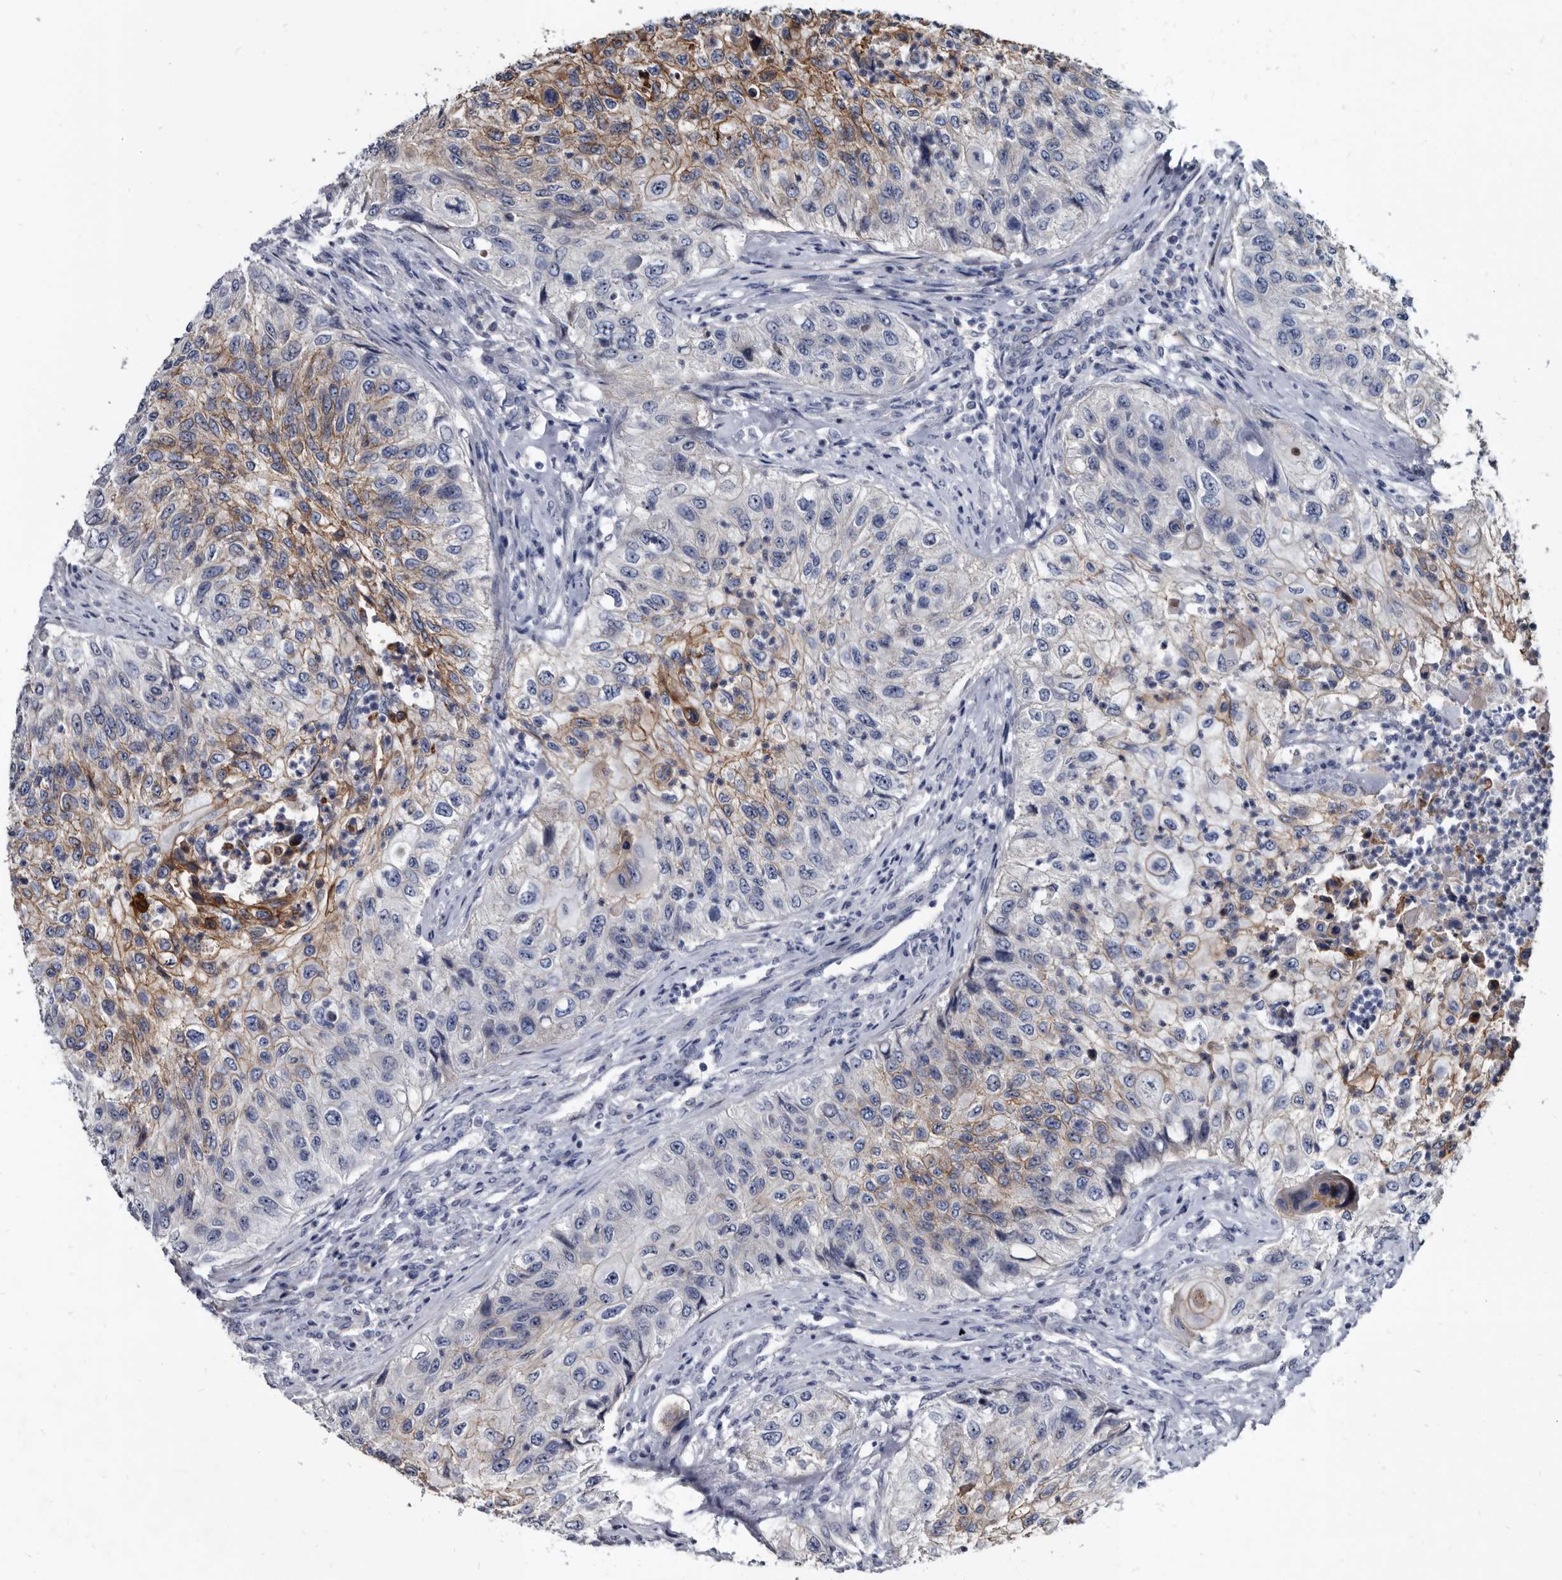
{"staining": {"intensity": "moderate", "quantity": "25%-75%", "location": "cytoplasmic/membranous"}, "tissue": "urothelial cancer", "cell_type": "Tumor cells", "image_type": "cancer", "snomed": [{"axis": "morphology", "description": "Urothelial carcinoma, High grade"}, {"axis": "topography", "description": "Urinary bladder"}], "caption": "Immunohistochemistry (IHC) micrograph of neoplastic tissue: human high-grade urothelial carcinoma stained using immunohistochemistry (IHC) exhibits medium levels of moderate protein expression localized specifically in the cytoplasmic/membranous of tumor cells, appearing as a cytoplasmic/membranous brown color.", "gene": "PRSS8", "patient": {"sex": "female", "age": 60}}